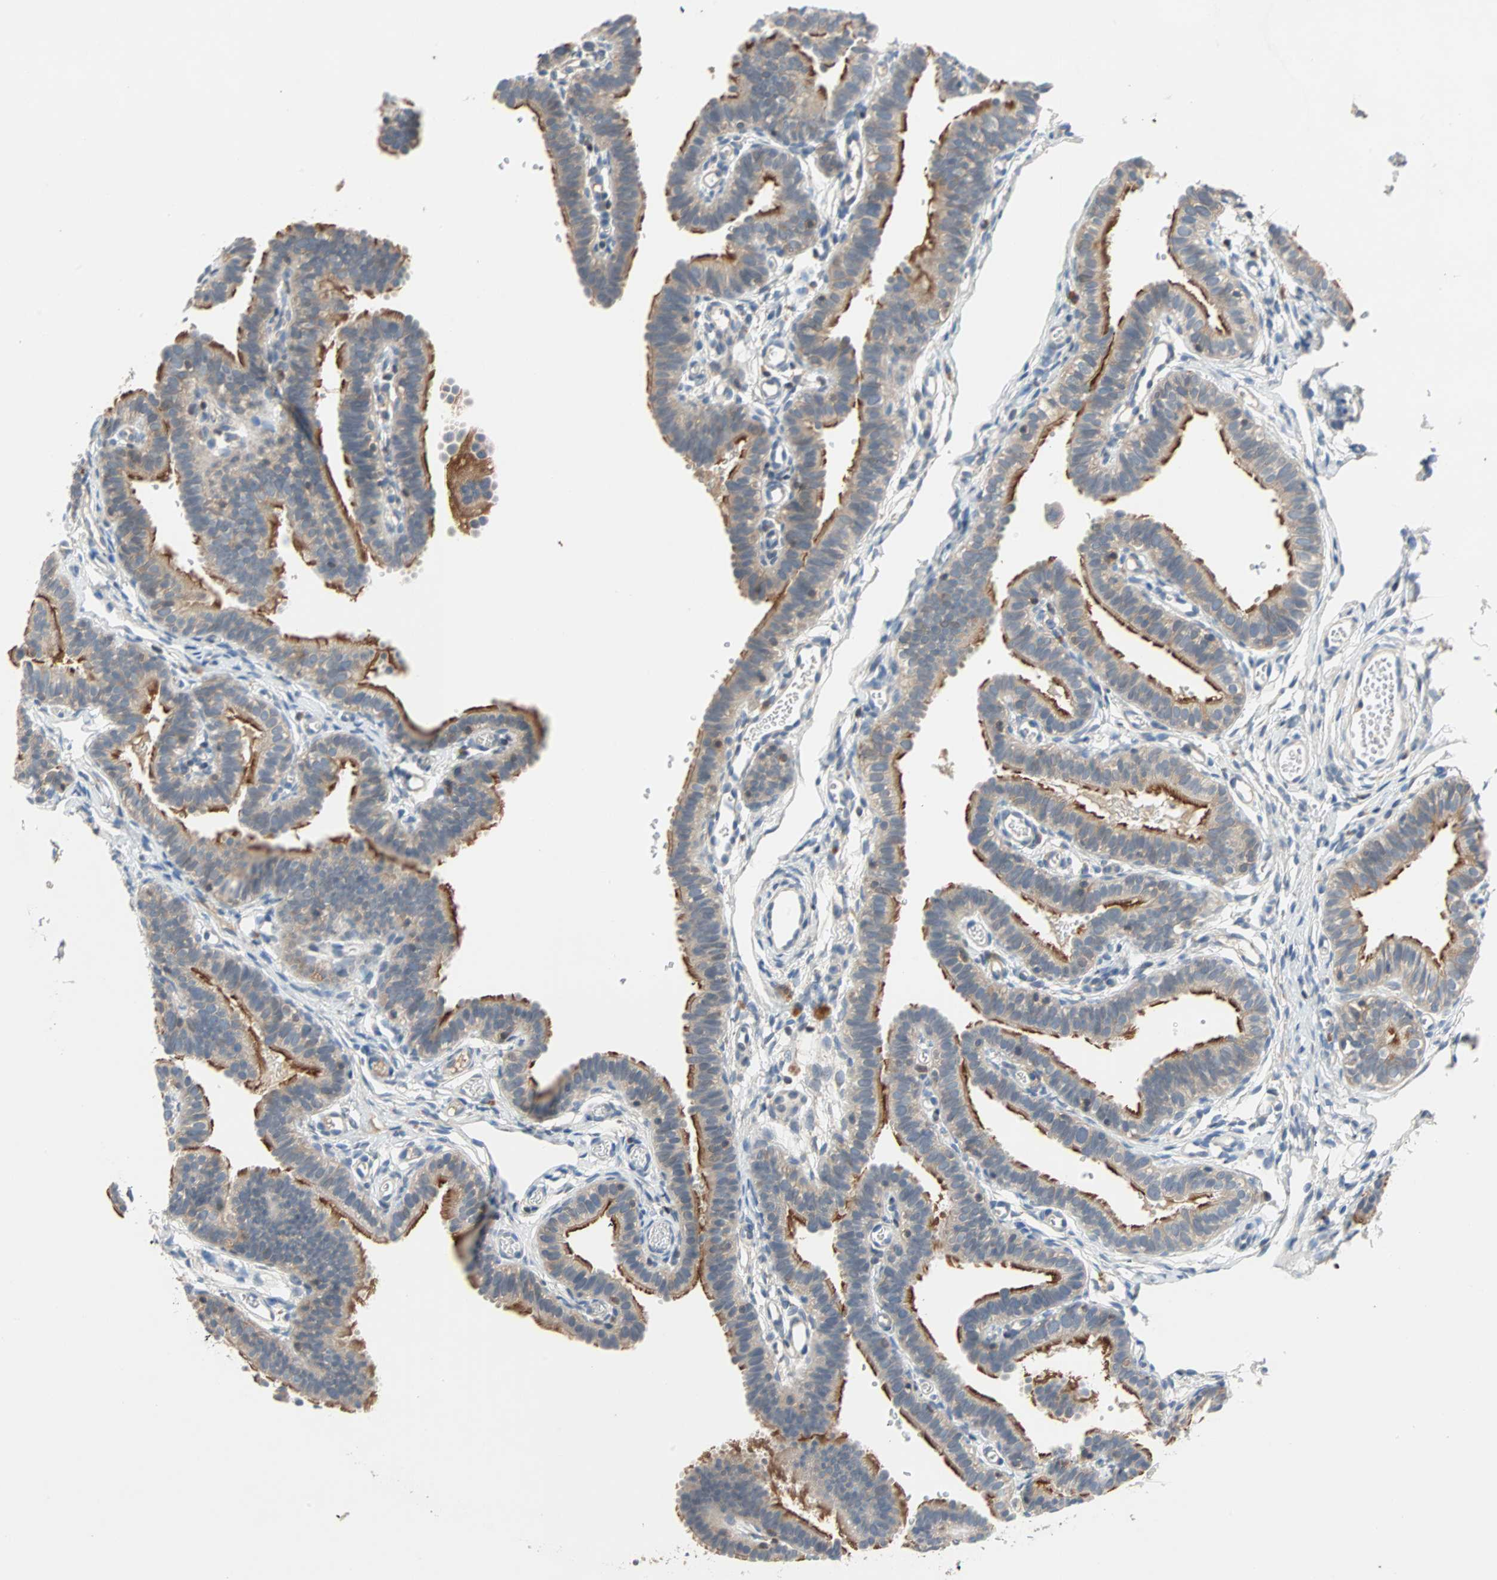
{"staining": {"intensity": "moderate", "quantity": "25%-75%", "location": "cytoplasmic/membranous"}, "tissue": "fallopian tube", "cell_type": "Glandular cells", "image_type": "normal", "snomed": [{"axis": "morphology", "description": "Normal tissue, NOS"}, {"axis": "topography", "description": "Fallopian tube"}, {"axis": "topography", "description": "Placenta"}], "caption": "DAB immunohistochemical staining of unremarkable fallopian tube exhibits moderate cytoplasmic/membranous protein expression in about 25%-75% of glandular cells. (DAB IHC, brown staining for protein, blue staining for nuclei).", "gene": "MAP4K1", "patient": {"sex": "female", "age": 34}}